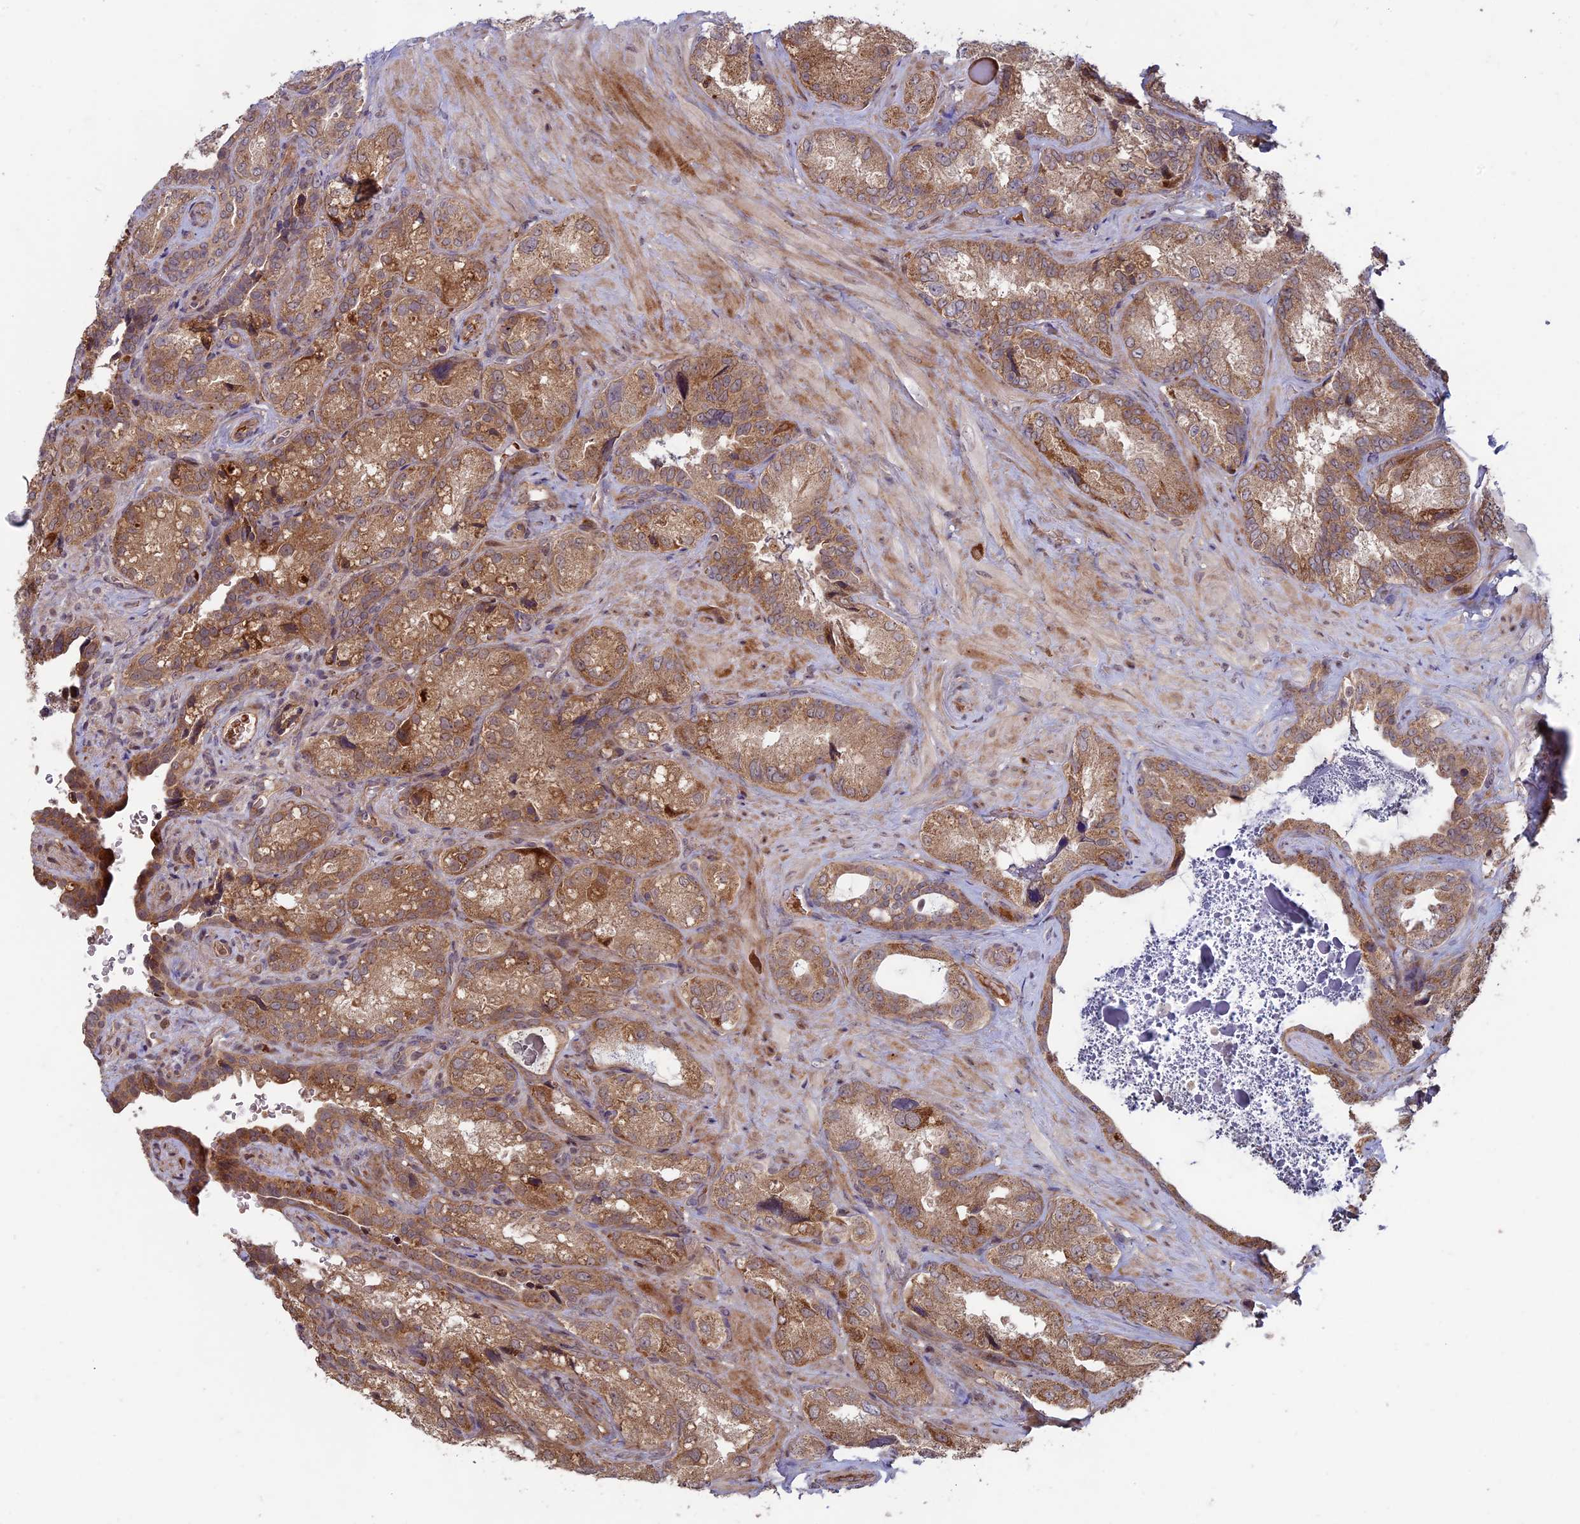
{"staining": {"intensity": "moderate", "quantity": ">75%", "location": "cytoplasmic/membranous"}, "tissue": "seminal vesicle", "cell_type": "Glandular cells", "image_type": "normal", "snomed": [{"axis": "morphology", "description": "Normal tissue, NOS"}, {"axis": "topography", "description": "Seminal veicle"}, {"axis": "topography", "description": "Peripheral nerve tissue"}], "caption": "Moderate cytoplasmic/membranous staining is appreciated in about >75% of glandular cells in unremarkable seminal vesicle. The protein is shown in brown color, while the nuclei are stained blue.", "gene": "RCCD1", "patient": {"sex": "male", "age": 67}}